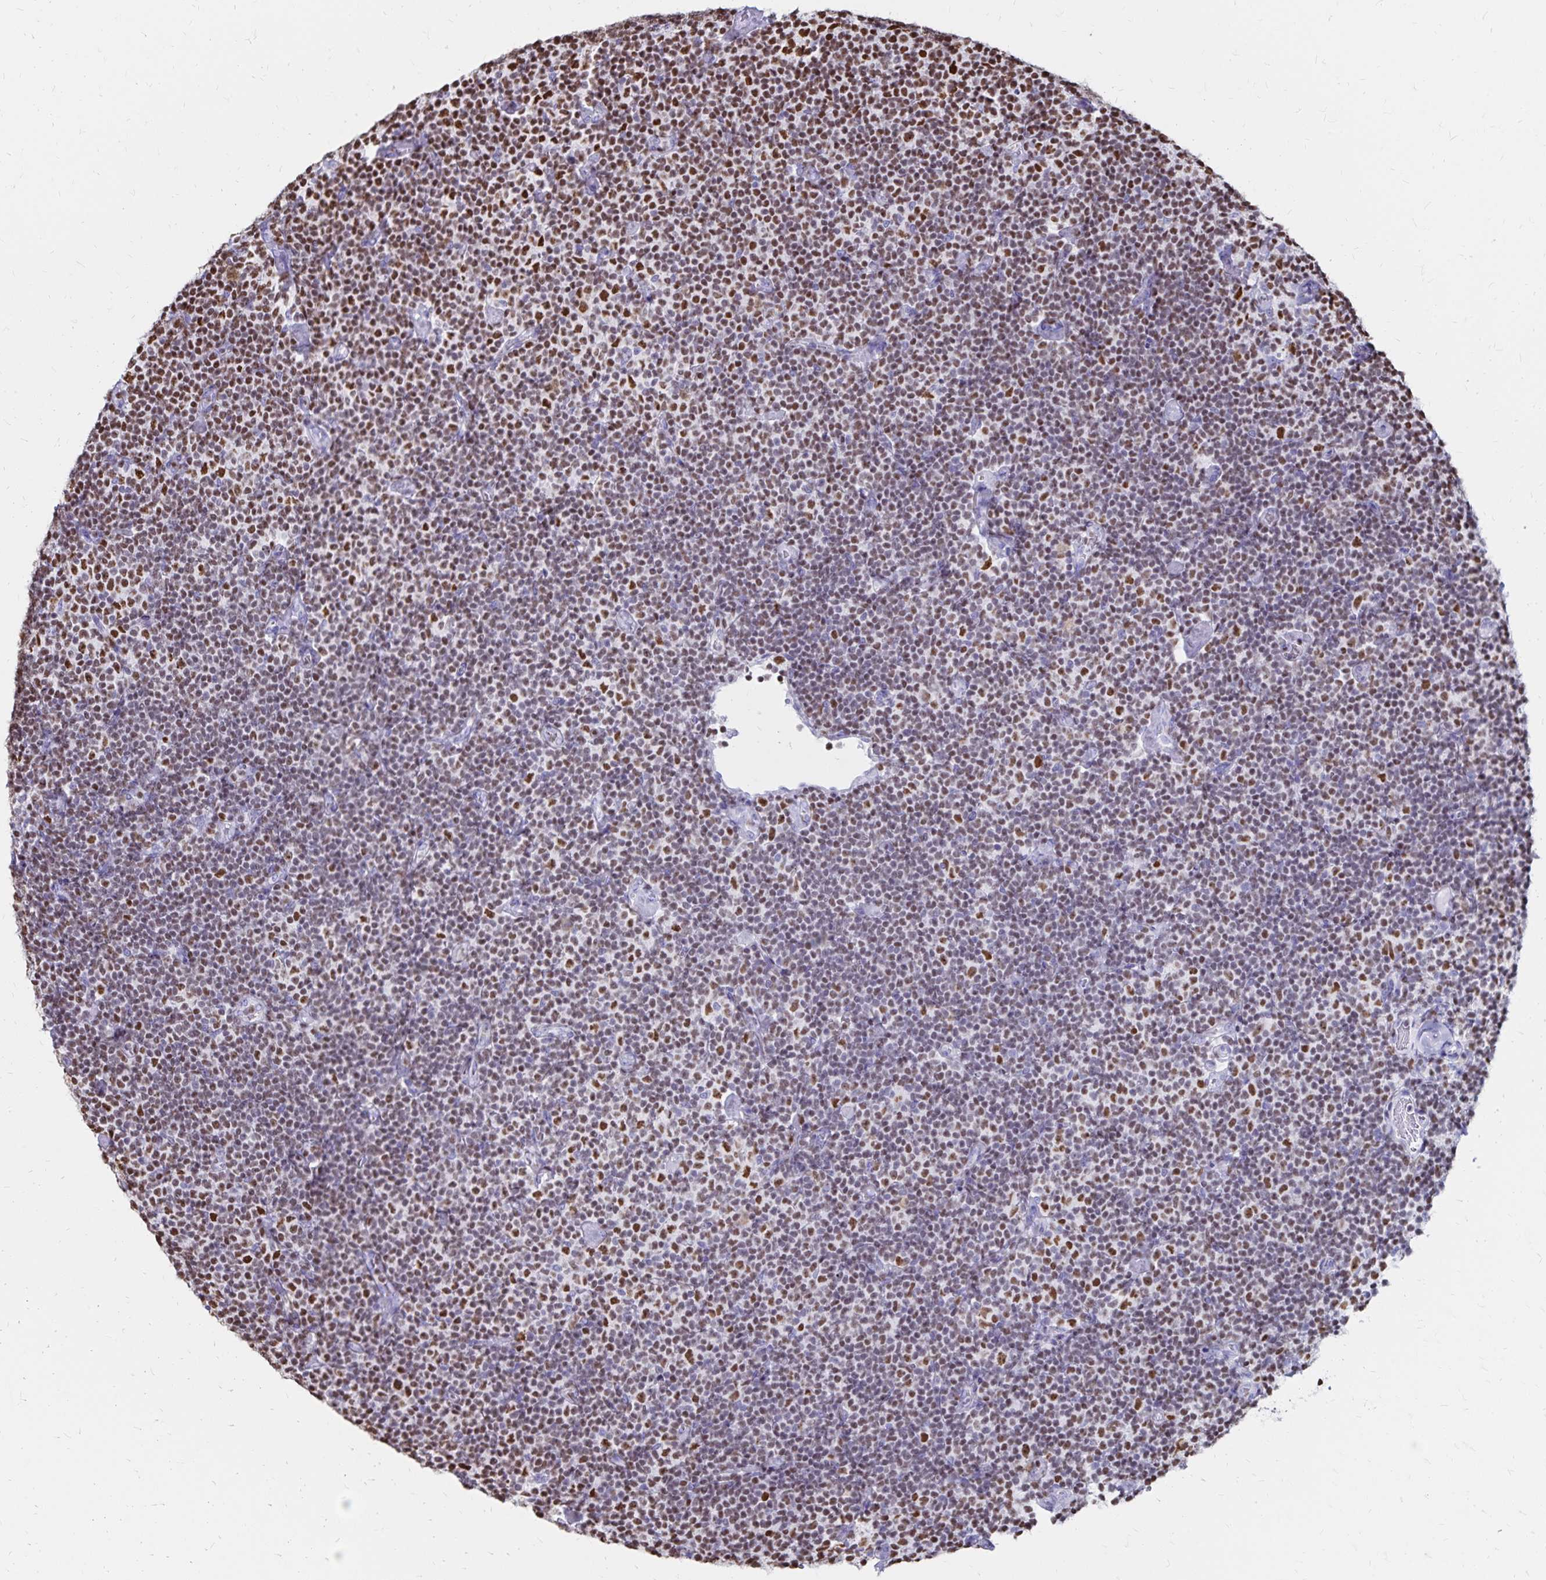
{"staining": {"intensity": "moderate", "quantity": "25%-75%", "location": "nuclear"}, "tissue": "lymphoma", "cell_type": "Tumor cells", "image_type": "cancer", "snomed": [{"axis": "morphology", "description": "Malignant lymphoma, non-Hodgkin's type, Low grade"}, {"axis": "topography", "description": "Lymph node"}], "caption": "DAB immunohistochemical staining of lymphoma exhibits moderate nuclear protein expression in approximately 25%-75% of tumor cells.", "gene": "IKZF1", "patient": {"sex": "male", "age": 81}}